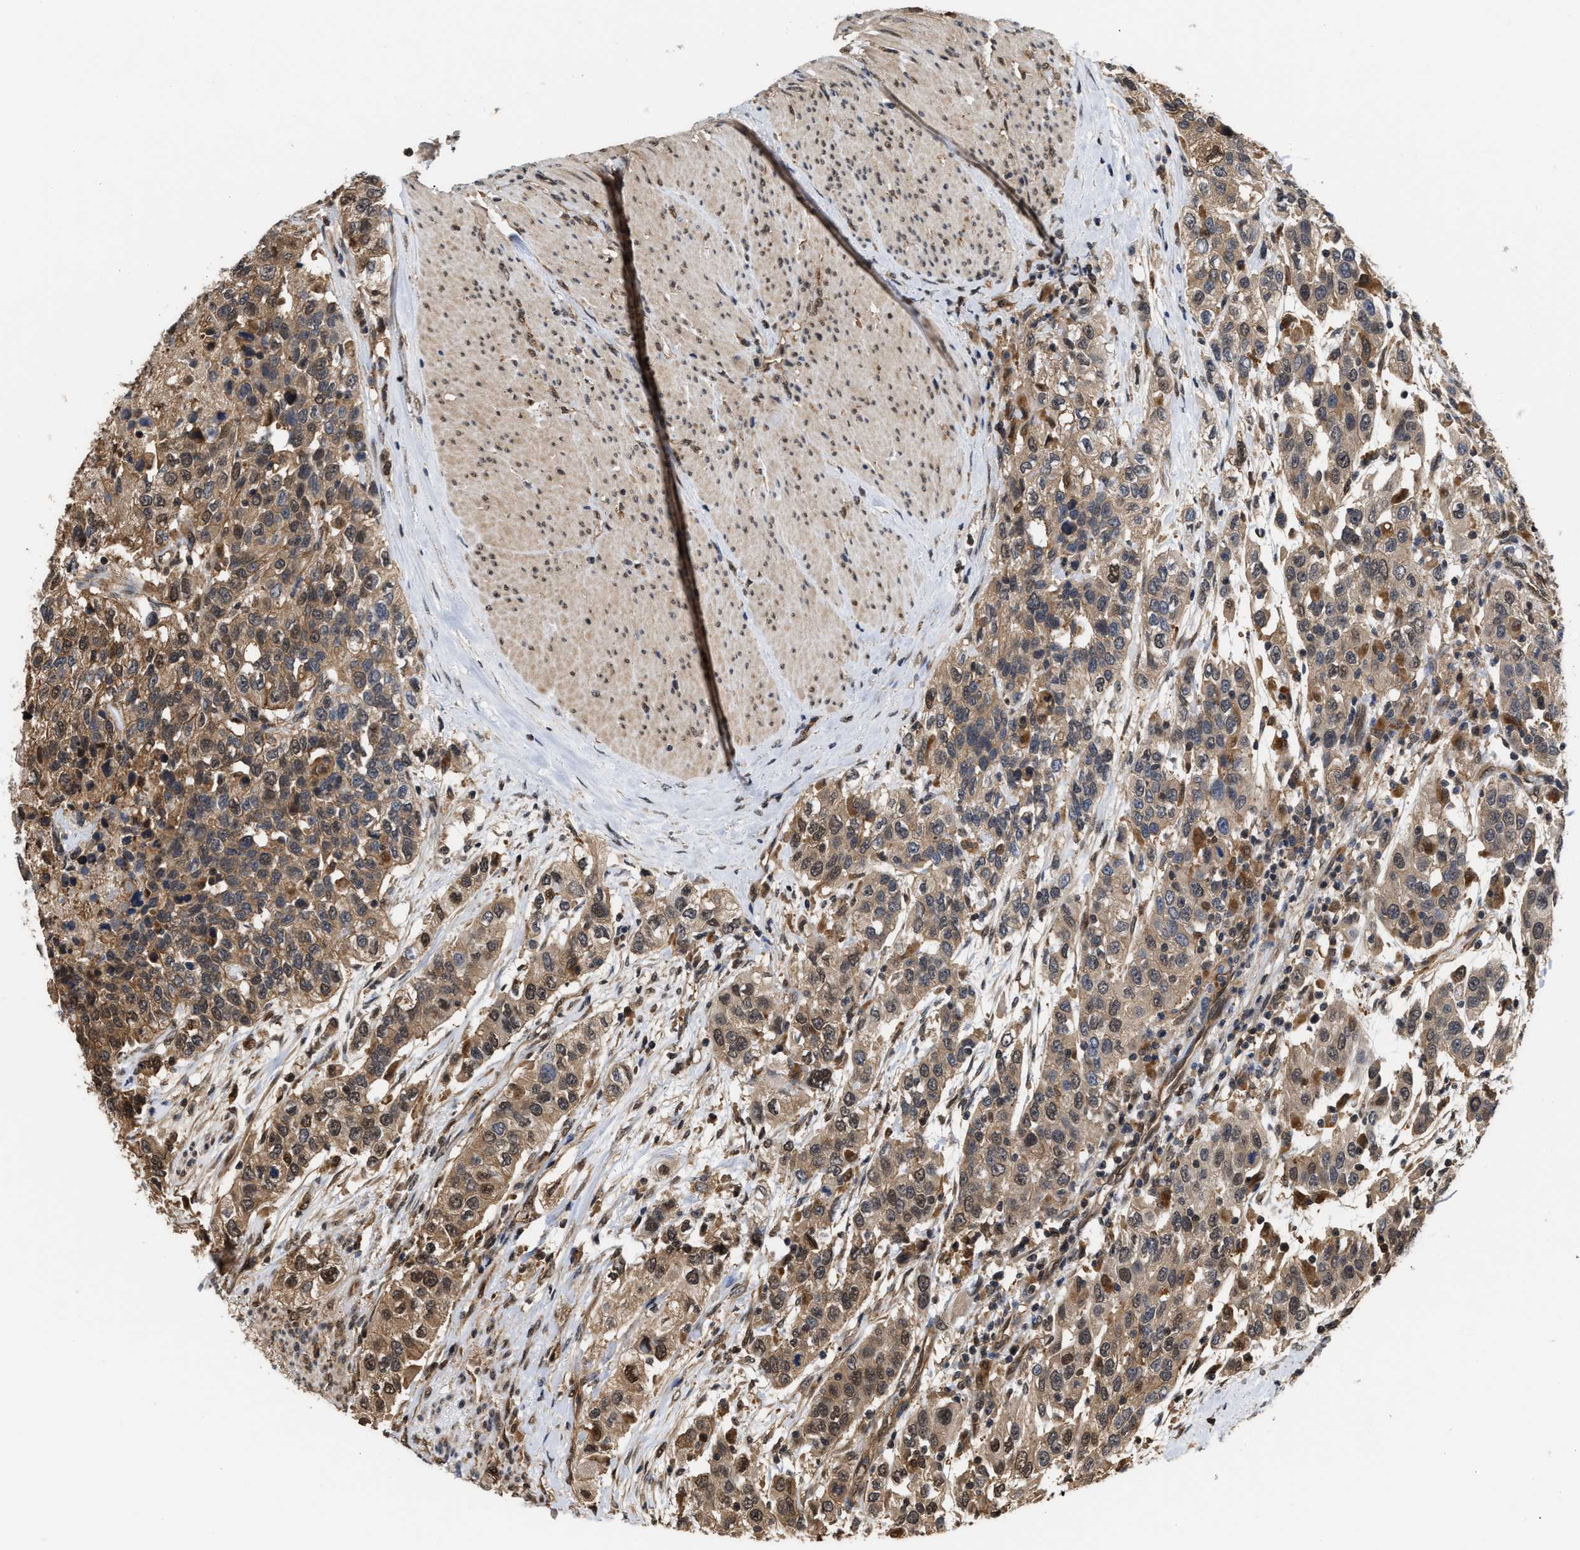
{"staining": {"intensity": "weak", "quantity": ">75%", "location": "cytoplasmic/membranous,nuclear"}, "tissue": "urothelial cancer", "cell_type": "Tumor cells", "image_type": "cancer", "snomed": [{"axis": "morphology", "description": "Urothelial carcinoma, High grade"}, {"axis": "topography", "description": "Urinary bladder"}], "caption": "Weak cytoplasmic/membranous and nuclear positivity for a protein is appreciated in about >75% of tumor cells of high-grade urothelial carcinoma using IHC.", "gene": "SCAI", "patient": {"sex": "female", "age": 80}}